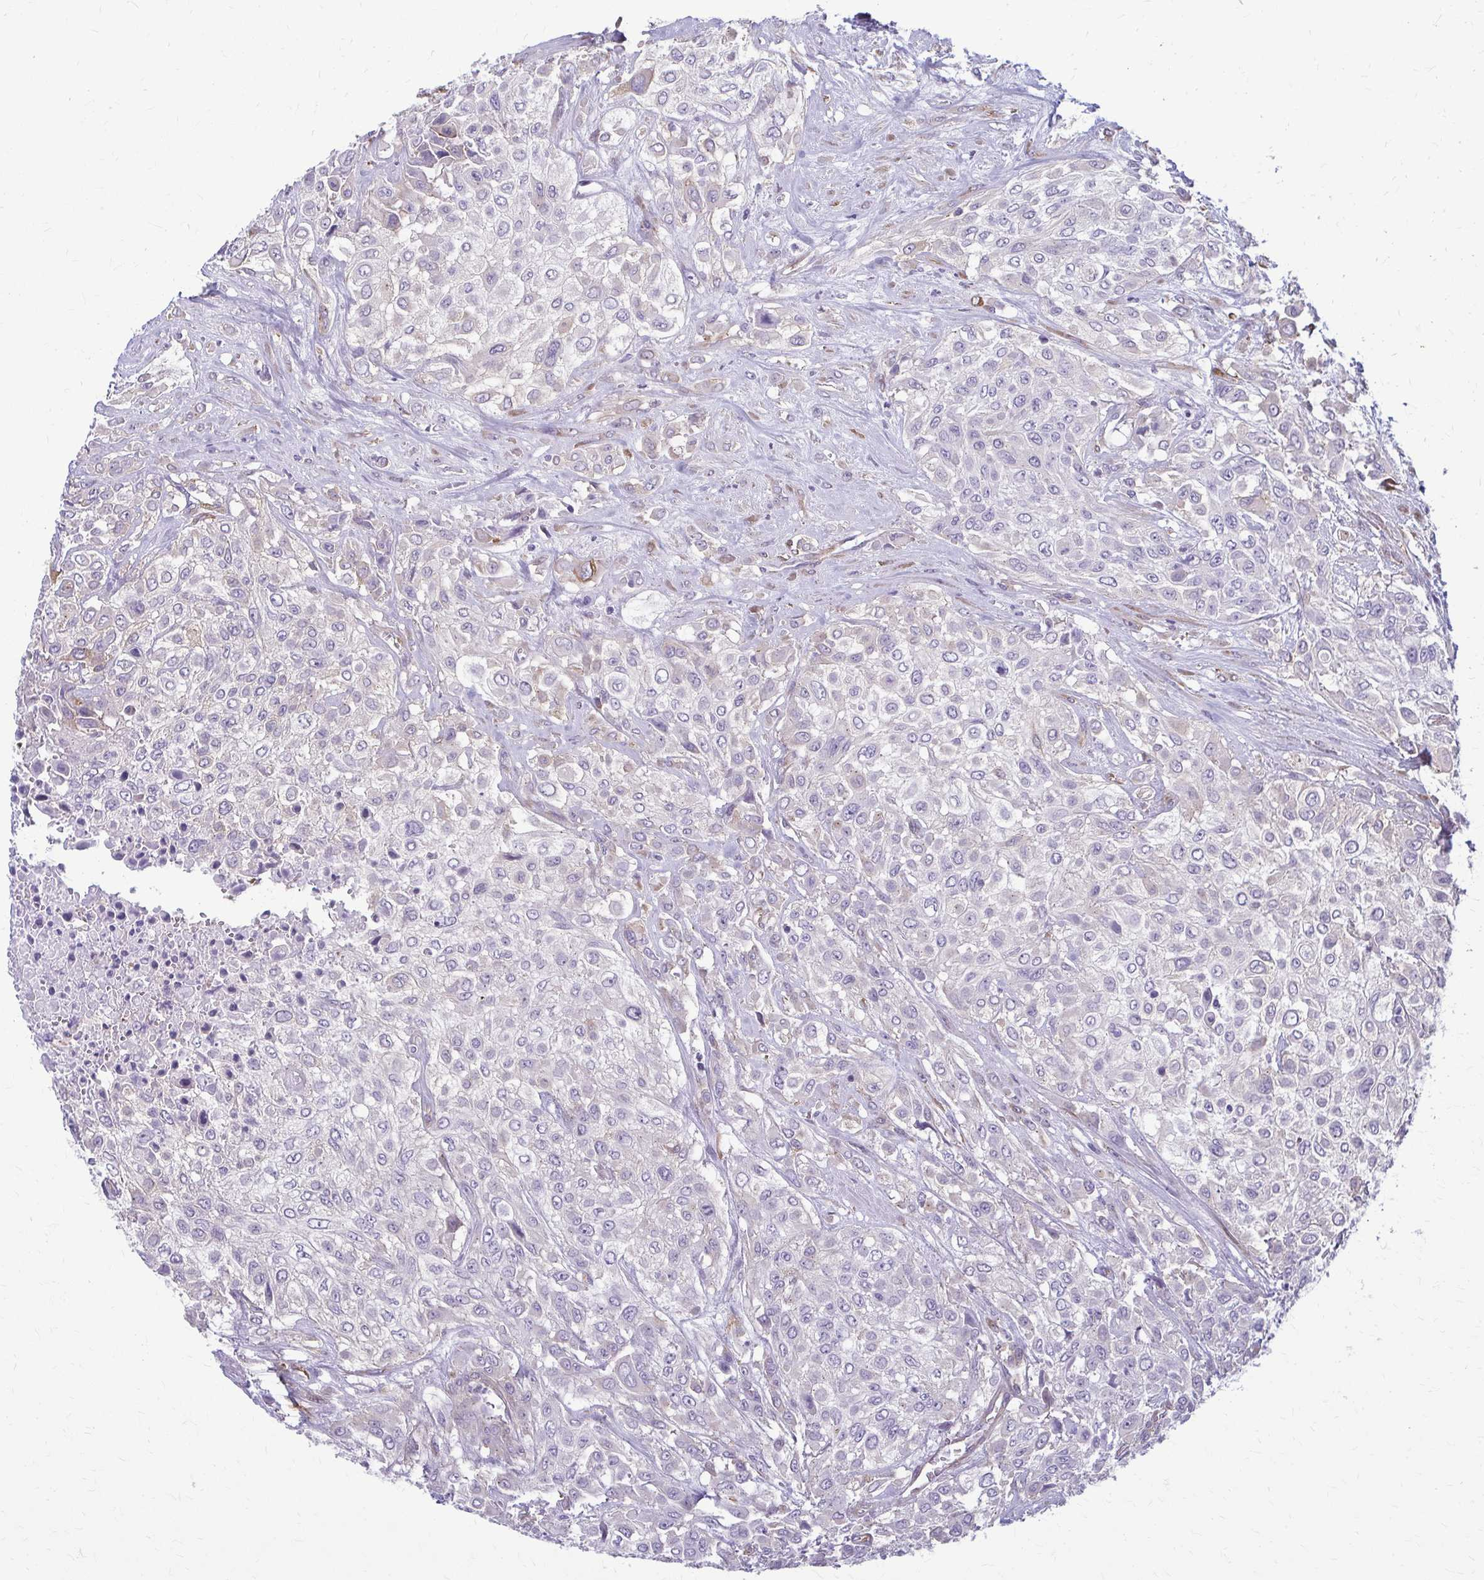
{"staining": {"intensity": "negative", "quantity": "none", "location": "none"}, "tissue": "urothelial cancer", "cell_type": "Tumor cells", "image_type": "cancer", "snomed": [{"axis": "morphology", "description": "Urothelial carcinoma, High grade"}, {"axis": "topography", "description": "Urinary bladder"}], "caption": "High power microscopy photomicrograph of an IHC histopathology image of high-grade urothelial carcinoma, revealing no significant positivity in tumor cells. (DAB immunohistochemistry with hematoxylin counter stain).", "gene": "DEPP1", "patient": {"sex": "male", "age": 57}}